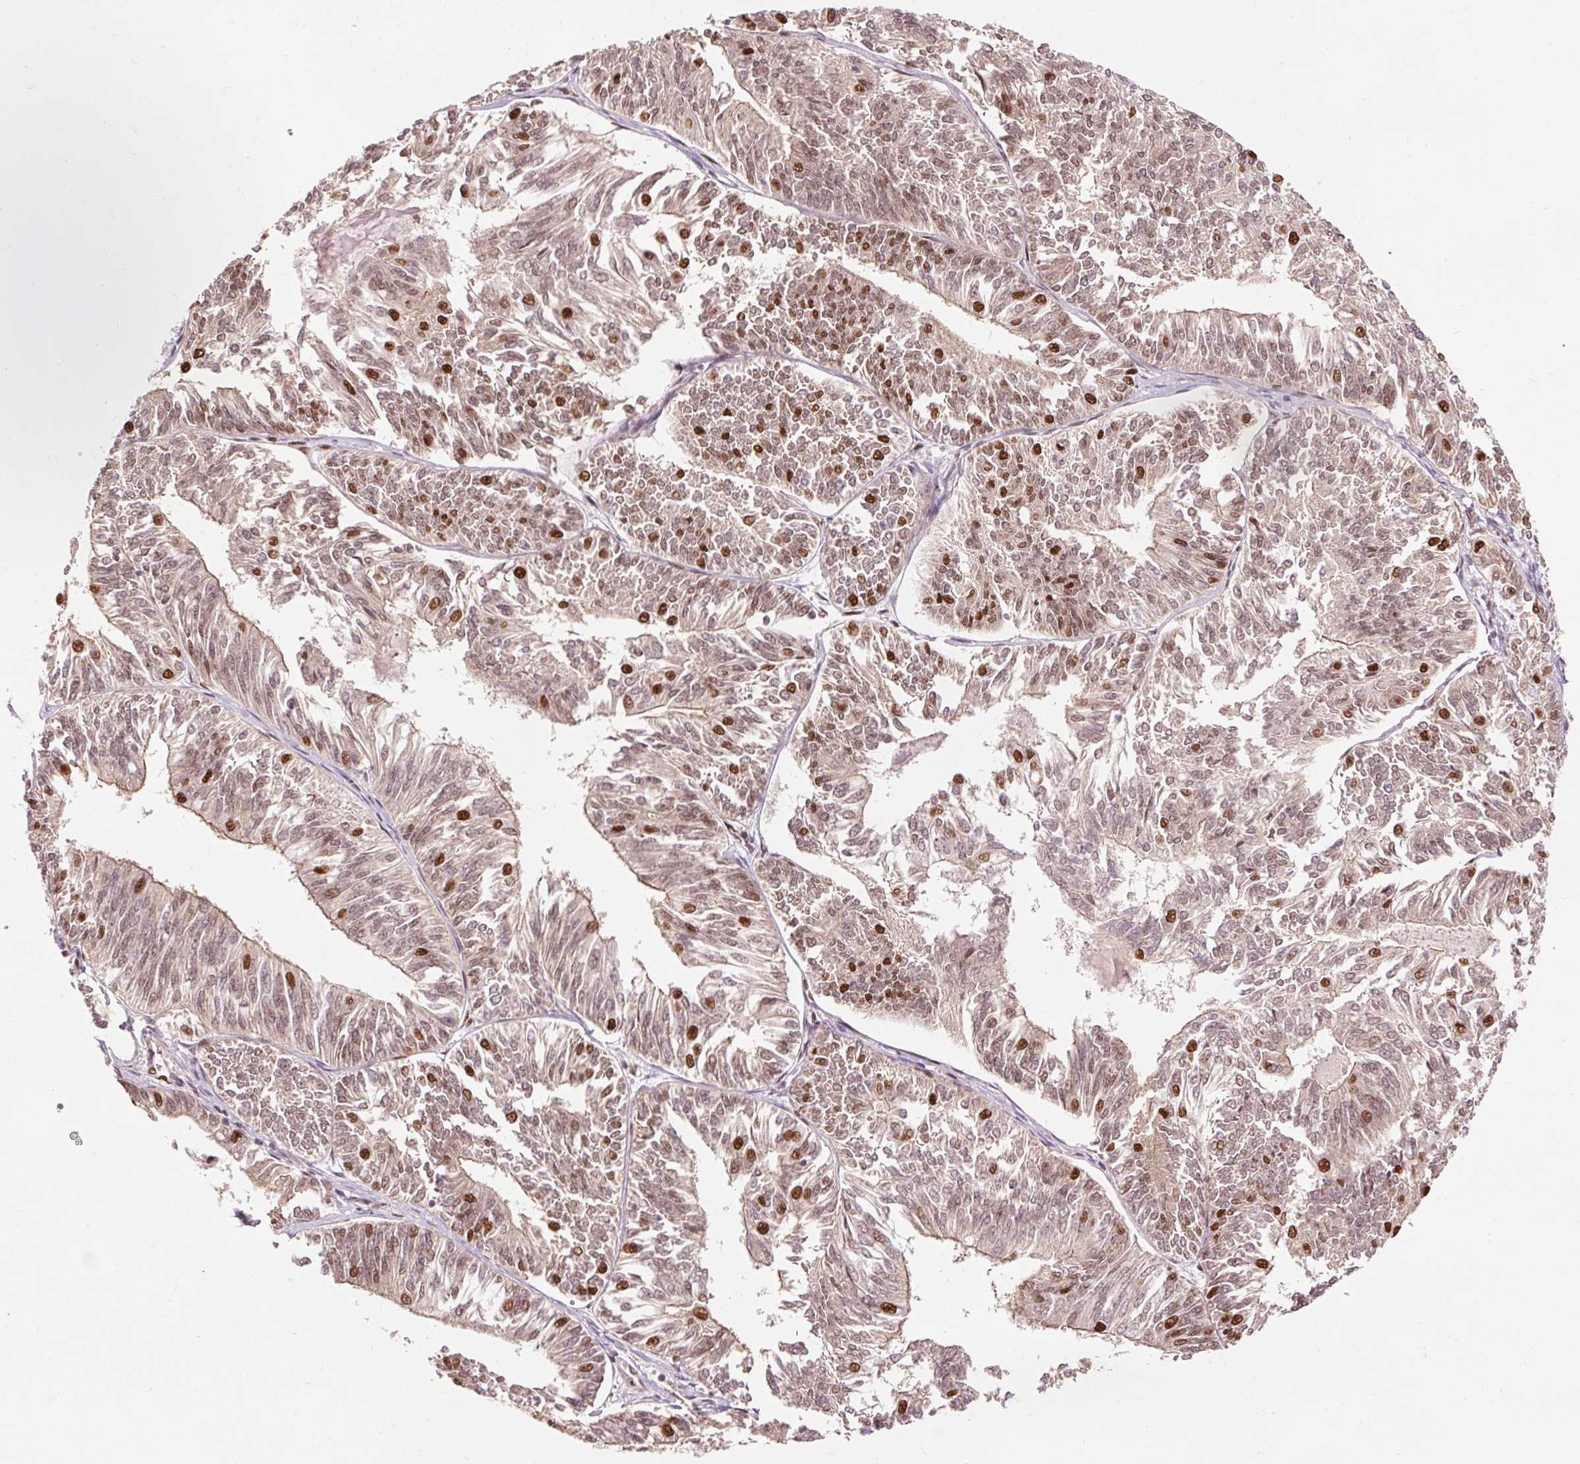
{"staining": {"intensity": "strong", "quantity": "<25%", "location": "nuclear"}, "tissue": "endometrial cancer", "cell_type": "Tumor cells", "image_type": "cancer", "snomed": [{"axis": "morphology", "description": "Adenocarcinoma, NOS"}, {"axis": "topography", "description": "Endometrium"}], "caption": "Endometrial adenocarcinoma stained with immunohistochemistry (IHC) reveals strong nuclear staining in about <25% of tumor cells.", "gene": "ZBTB44", "patient": {"sex": "female", "age": 58}}